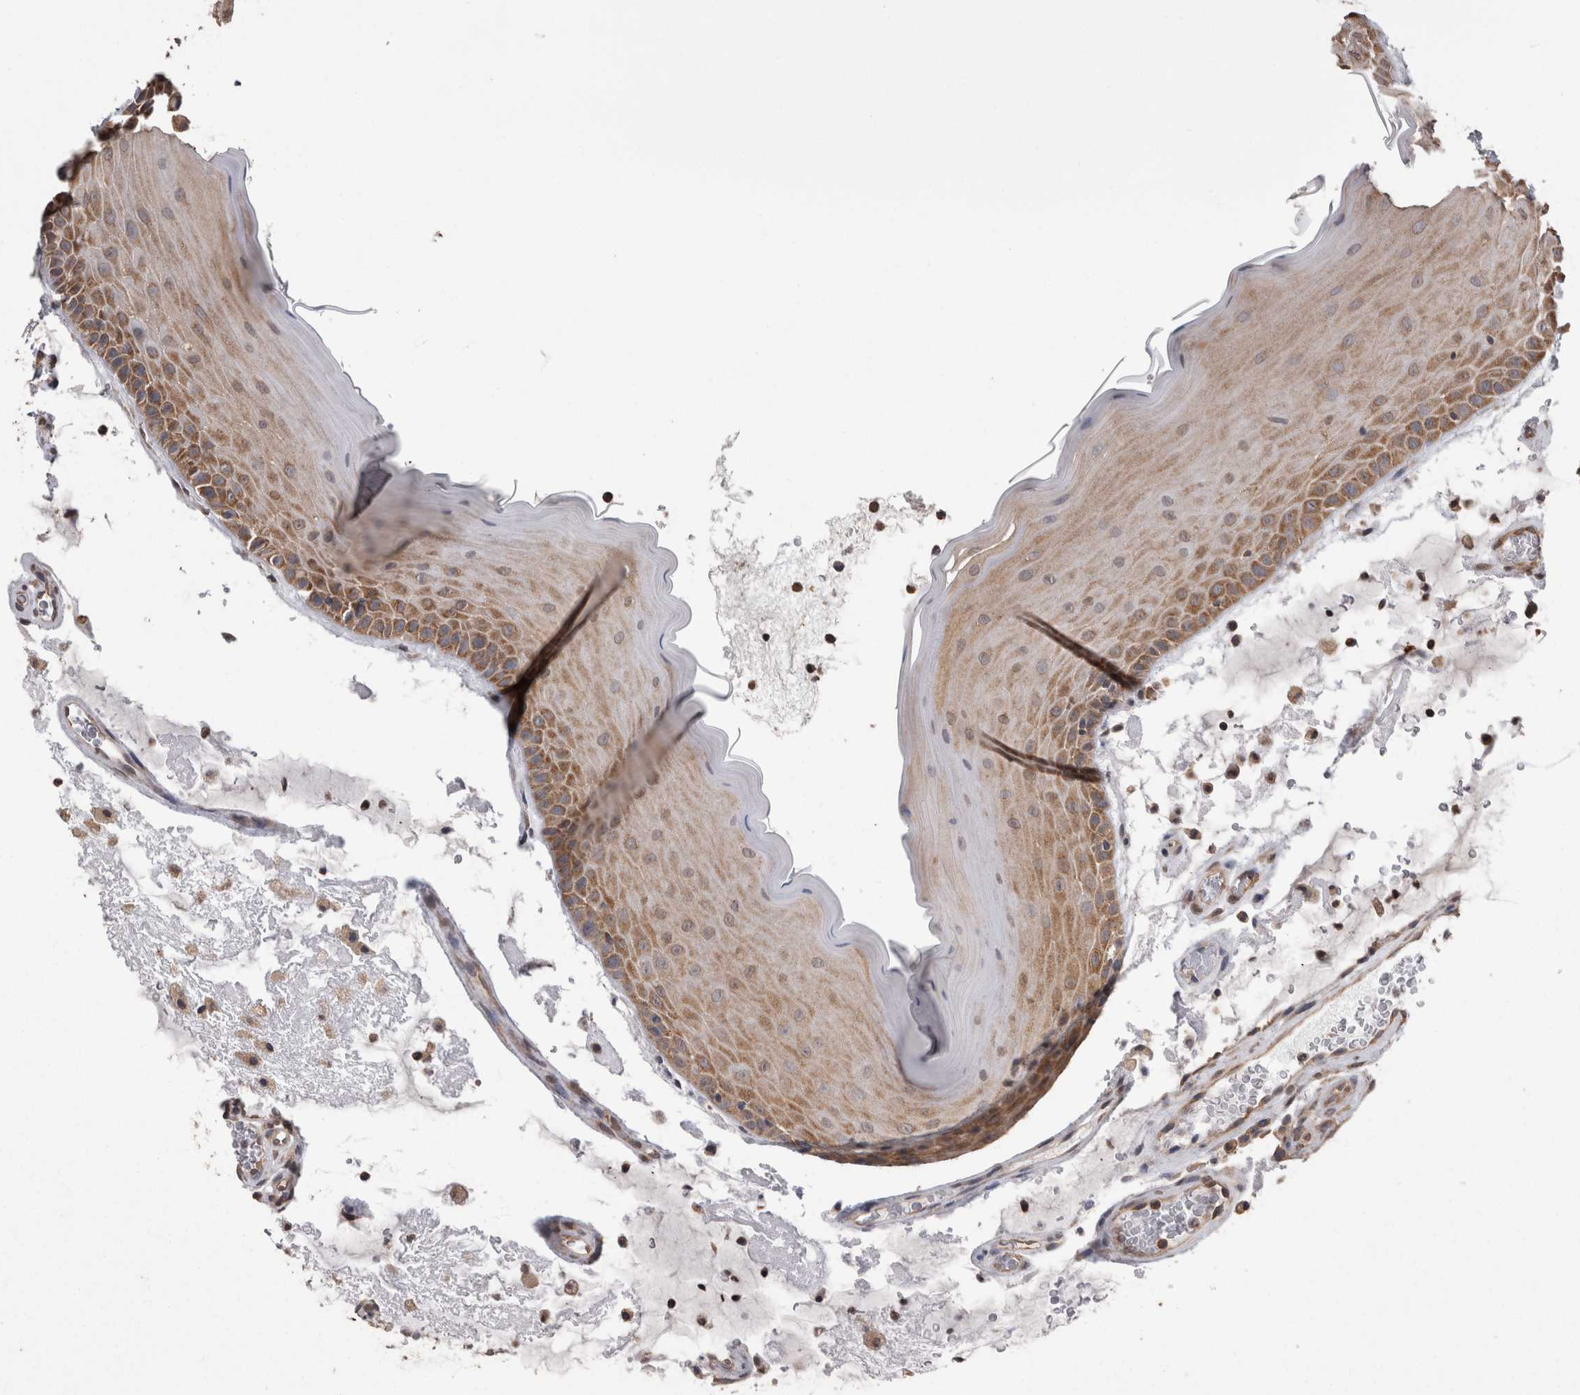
{"staining": {"intensity": "moderate", "quantity": ">75%", "location": "cytoplasmic/membranous"}, "tissue": "oral mucosa", "cell_type": "Squamous epithelial cells", "image_type": "normal", "snomed": [{"axis": "morphology", "description": "Normal tissue, NOS"}, {"axis": "topography", "description": "Oral tissue"}], "caption": "The histopathology image shows staining of benign oral mucosa, revealing moderate cytoplasmic/membranous protein positivity (brown color) within squamous epithelial cells.", "gene": "DDX6", "patient": {"sex": "male", "age": 13}}